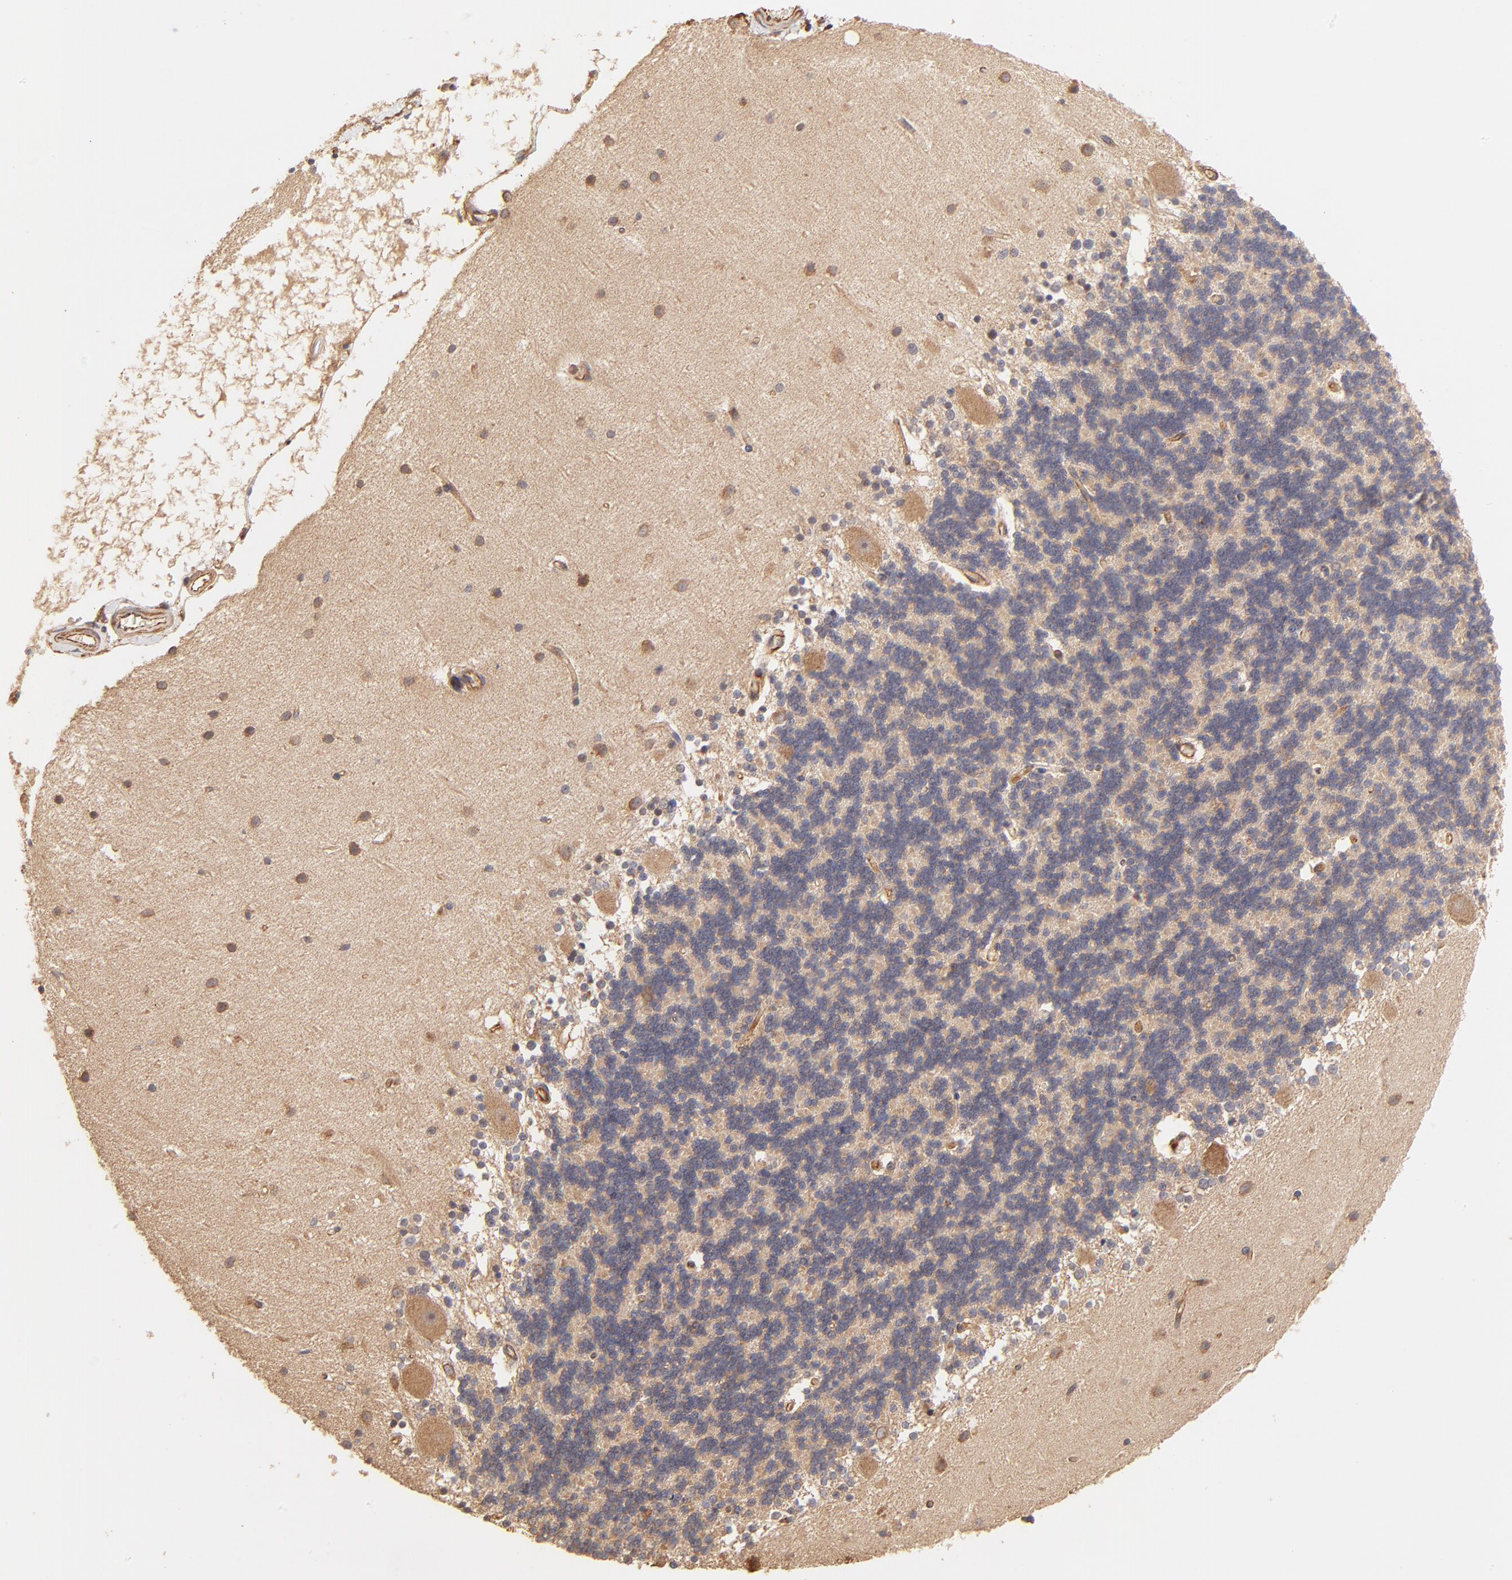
{"staining": {"intensity": "weak", "quantity": "<25%", "location": "cytoplasmic/membranous"}, "tissue": "cerebellum", "cell_type": "Cells in granular layer", "image_type": "normal", "snomed": [{"axis": "morphology", "description": "Normal tissue, NOS"}, {"axis": "topography", "description": "Cerebellum"}], "caption": "A high-resolution histopathology image shows immunohistochemistry (IHC) staining of benign cerebellum, which displays no significant expression in cells in granular layer.", "gene": "TNFAIP3", "patient": {"sex": "female", "age": 54}}